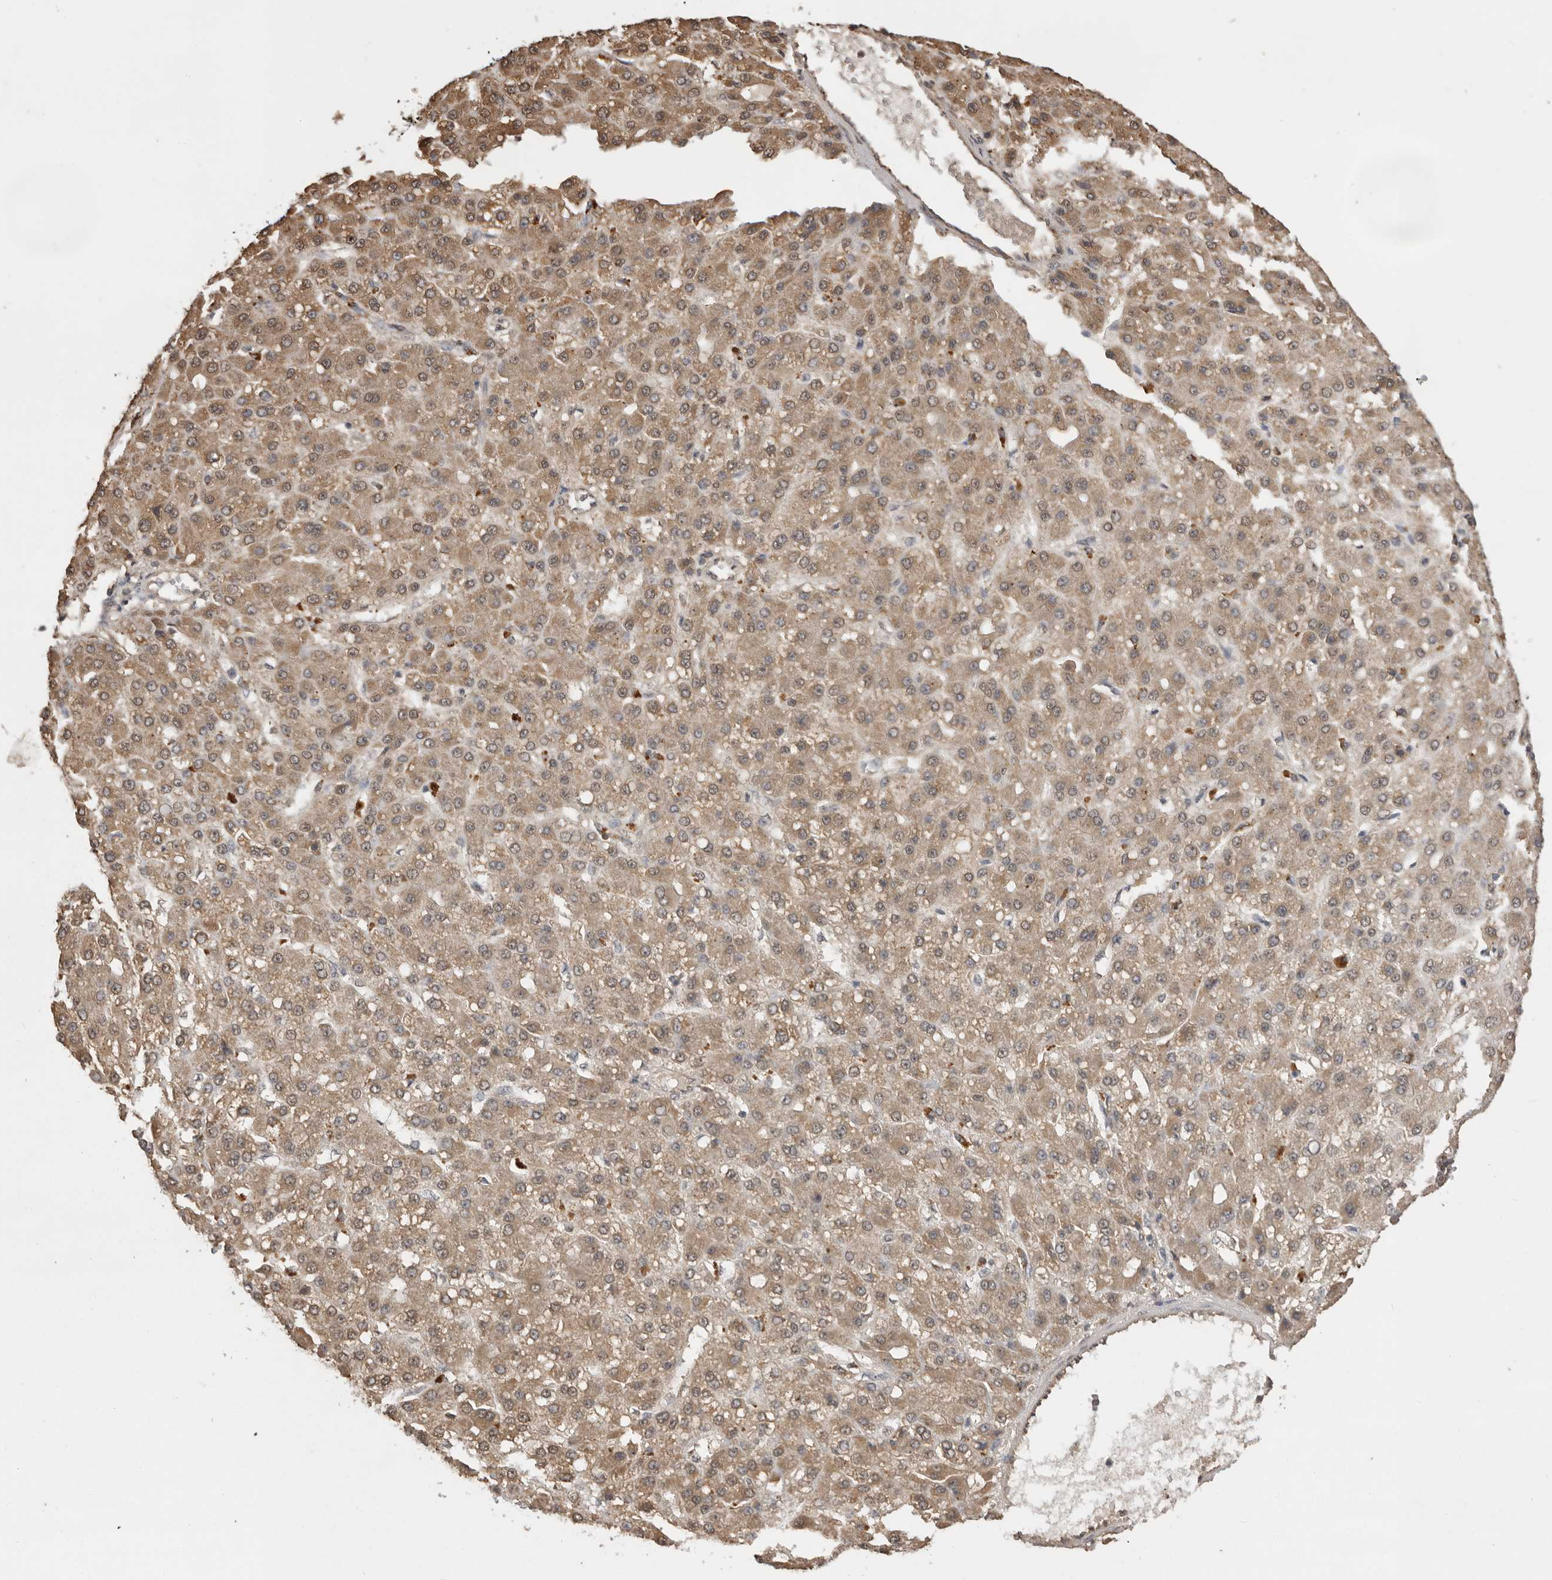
{"staining": {"intensity": "moderate", "quantity": ">75%", "location": "cytoplasmic/membranous,nuclear"}, "tissue": "liver cancer", "cell_type": "Tumor cells", "image_type": "cancer", "snomed": [{"axis": "morphology", "description": "Carcinoma, Hepatocellular, NOS"}, {"axis": "topography", "description": "Liver"}], "caption": "This is a photomicrograph of immunohistochemistry (IHC) staining of liver hepatocellular carcinoma, which shows moderate staining in the cytoplasmic/membranous and nuclear of tumor cells.", "gene": "JAG2", "patient": {"sex": "male", "age": 67}}